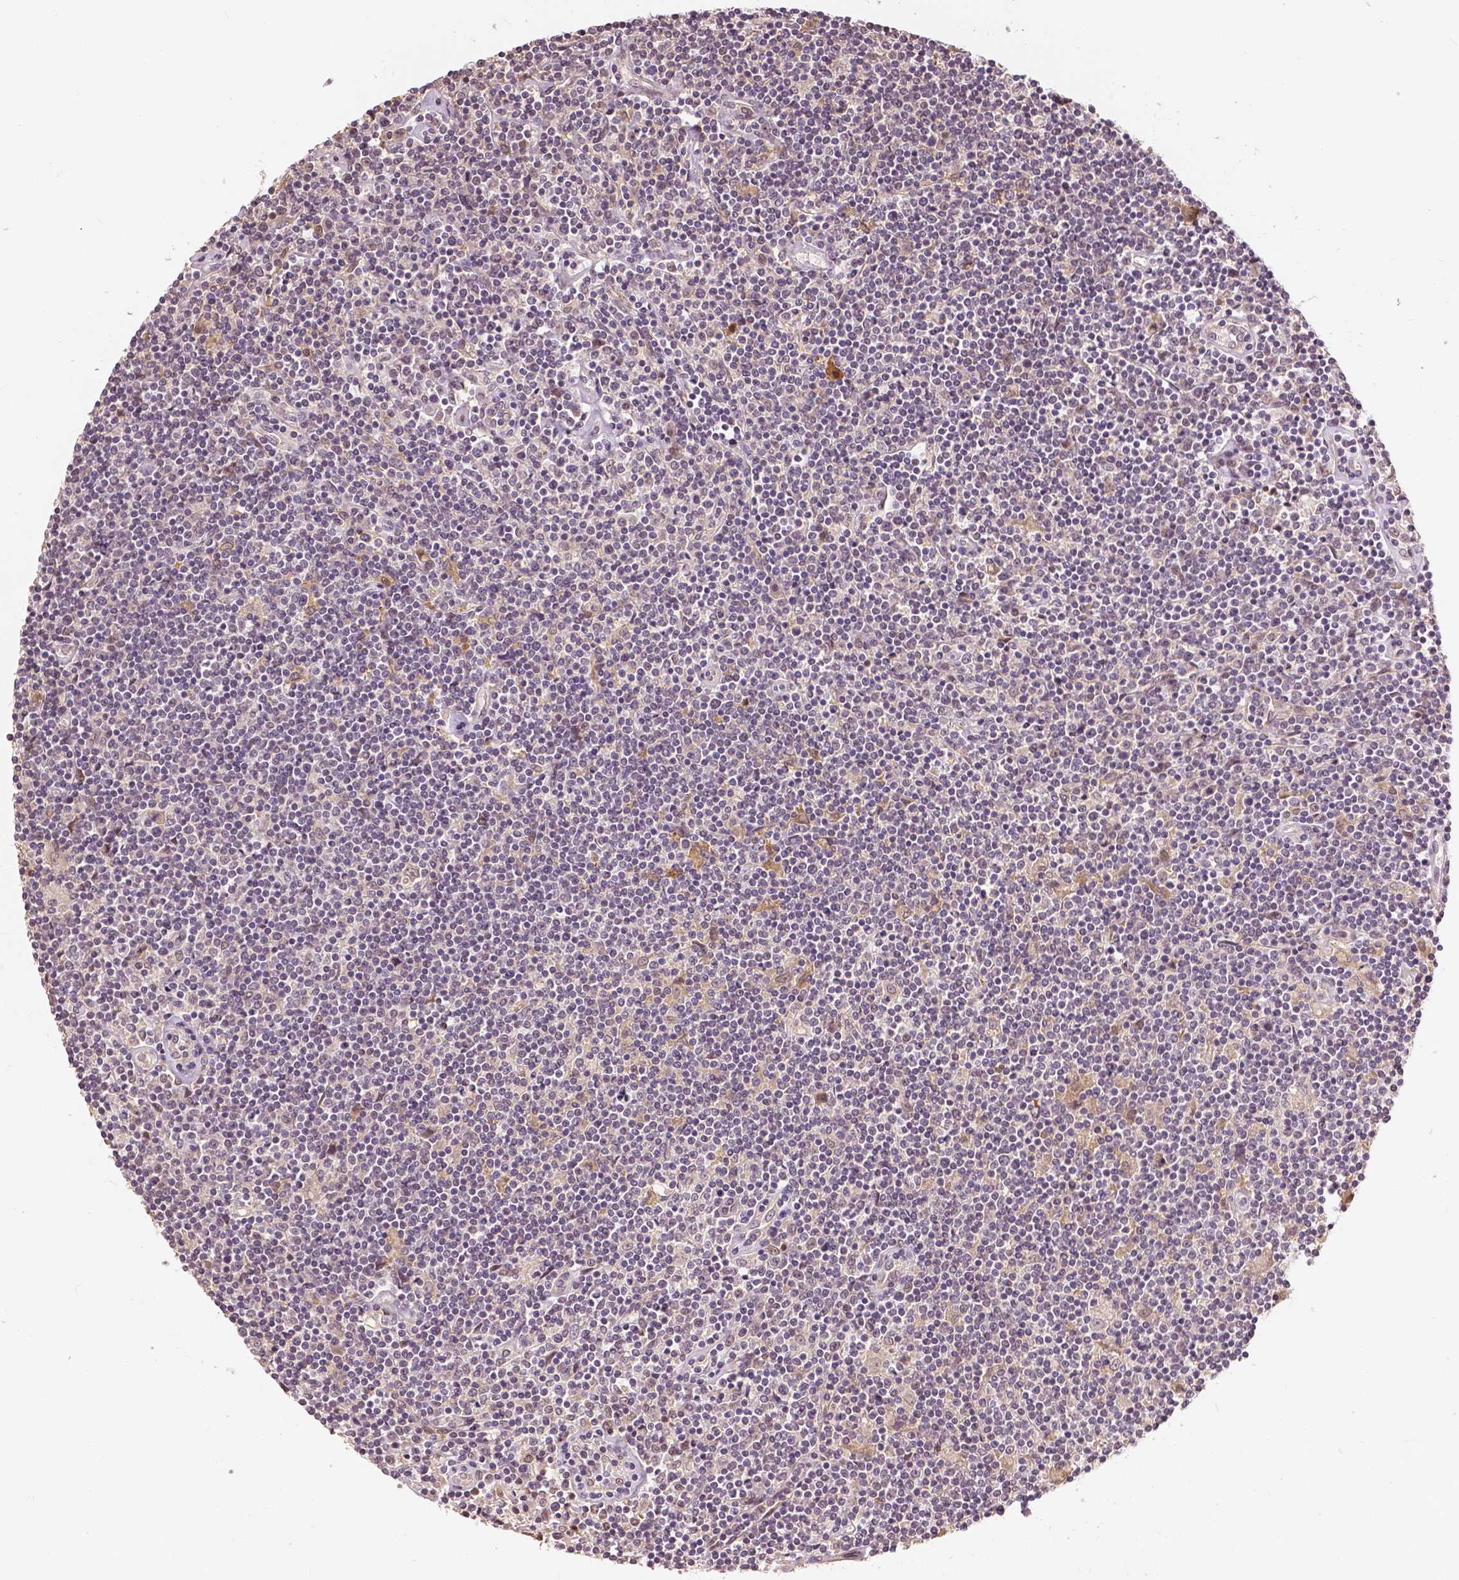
{"staining": {"intensity": "weak", "quantity": "25%-75%", "location": "nuclear"}, "tissue": "lymphoma", "cell_type": "Tumor cells", "image_type": "cancer", "snomed": [{"axis": "morphology", "description": "Hodgkin's disease, NOS"}, {"axis": "topography", "description": "Lymph node"}], "caption": "Immunohistochemical staining of human lymphoma displays weak nuclear protein staining in about 25%-75% of tumor cells.", "gene": "MAP1LC3B", "patient": {"sex": "male", "age": 40}}